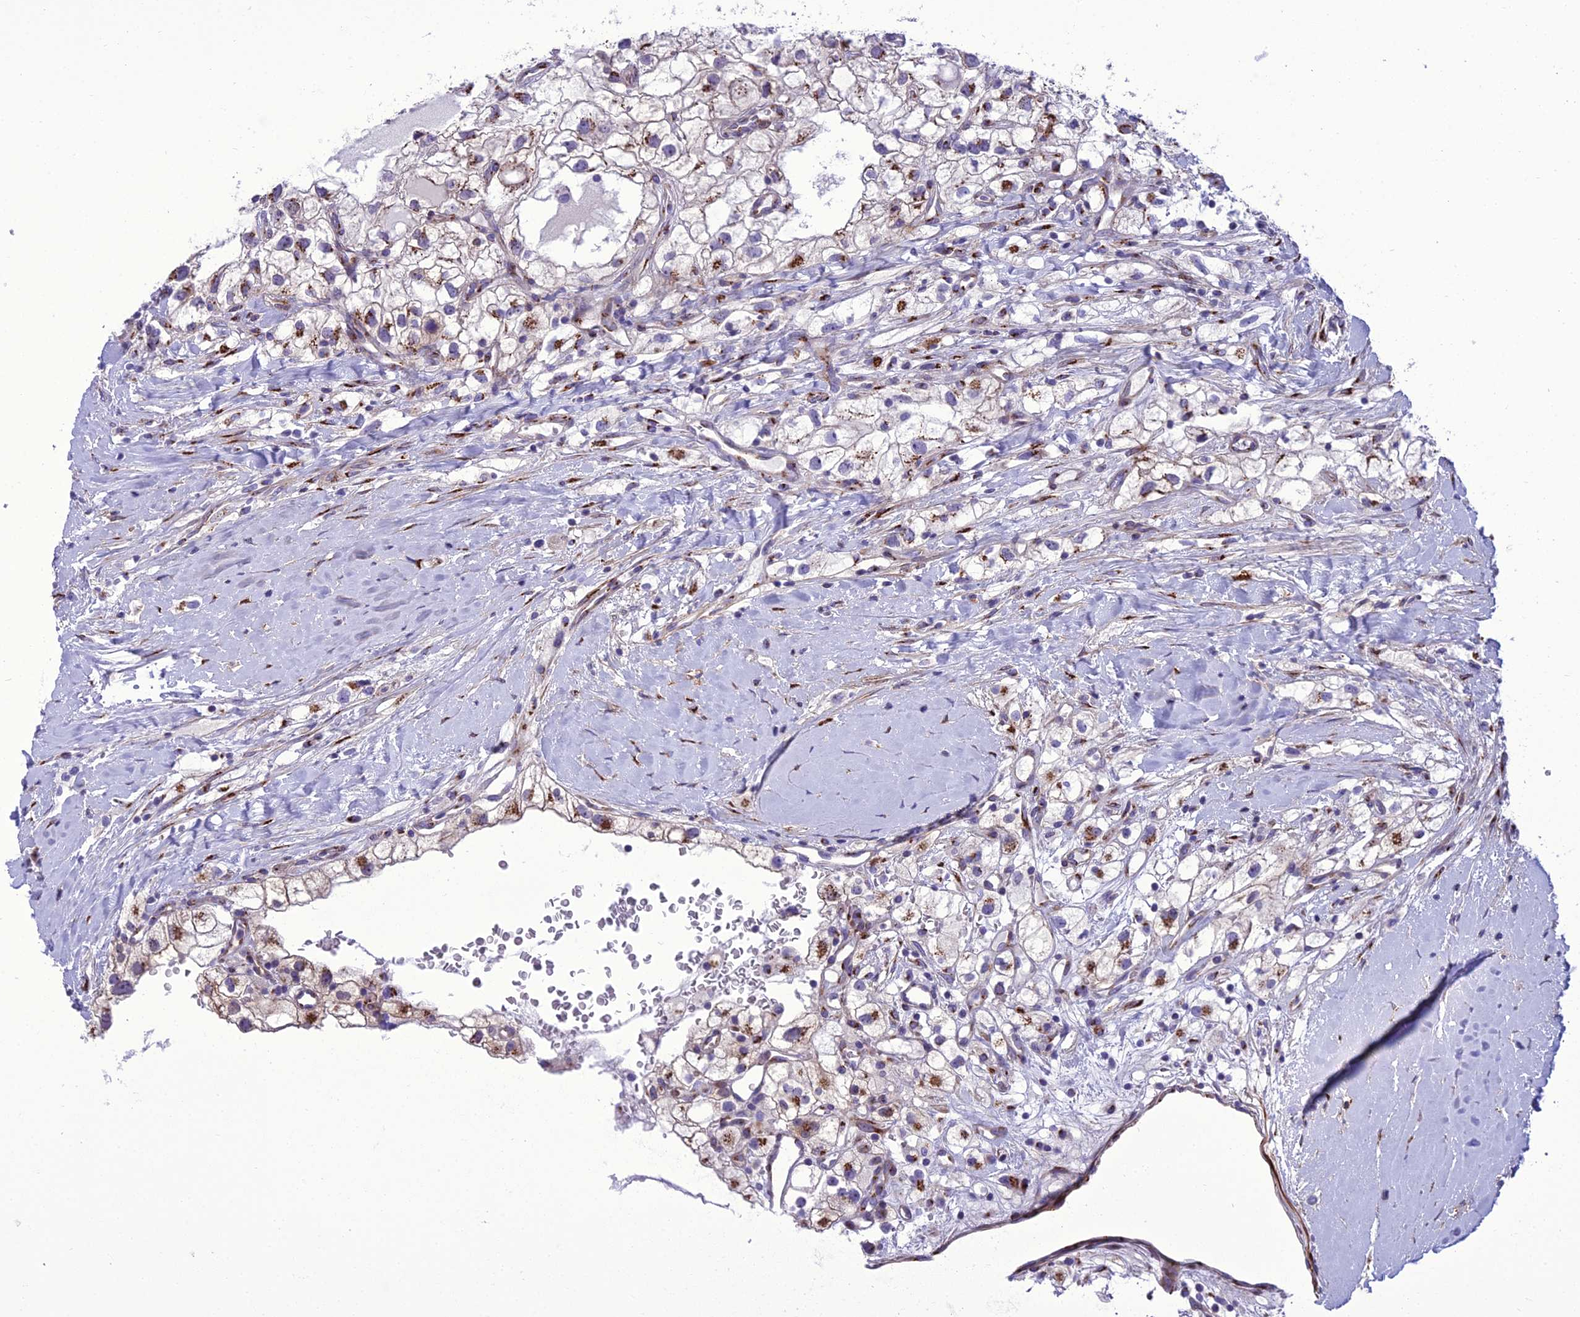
{"staining": {"intensity": "moderate", "quantity": "25%-75%", "location": "cytoplasmic/membranous"}, "tissue": "renal cancer", "cell_type": "Tumor cells", "image_type": "cancer", "snomed": [{"axis": "morphology", "description": "Adenocarcinoma, NOS"}, {"axis": "topography", "description": "Kidney"}], "caption": "Moderate cytoplasmic/membranous staining for a protein is present in approximately 25%-75% of tumor cells of adenocarcinoma (renal) using IHC.", "gene": "GOLM2", "patient": {"sex": "male", "age": 59}}